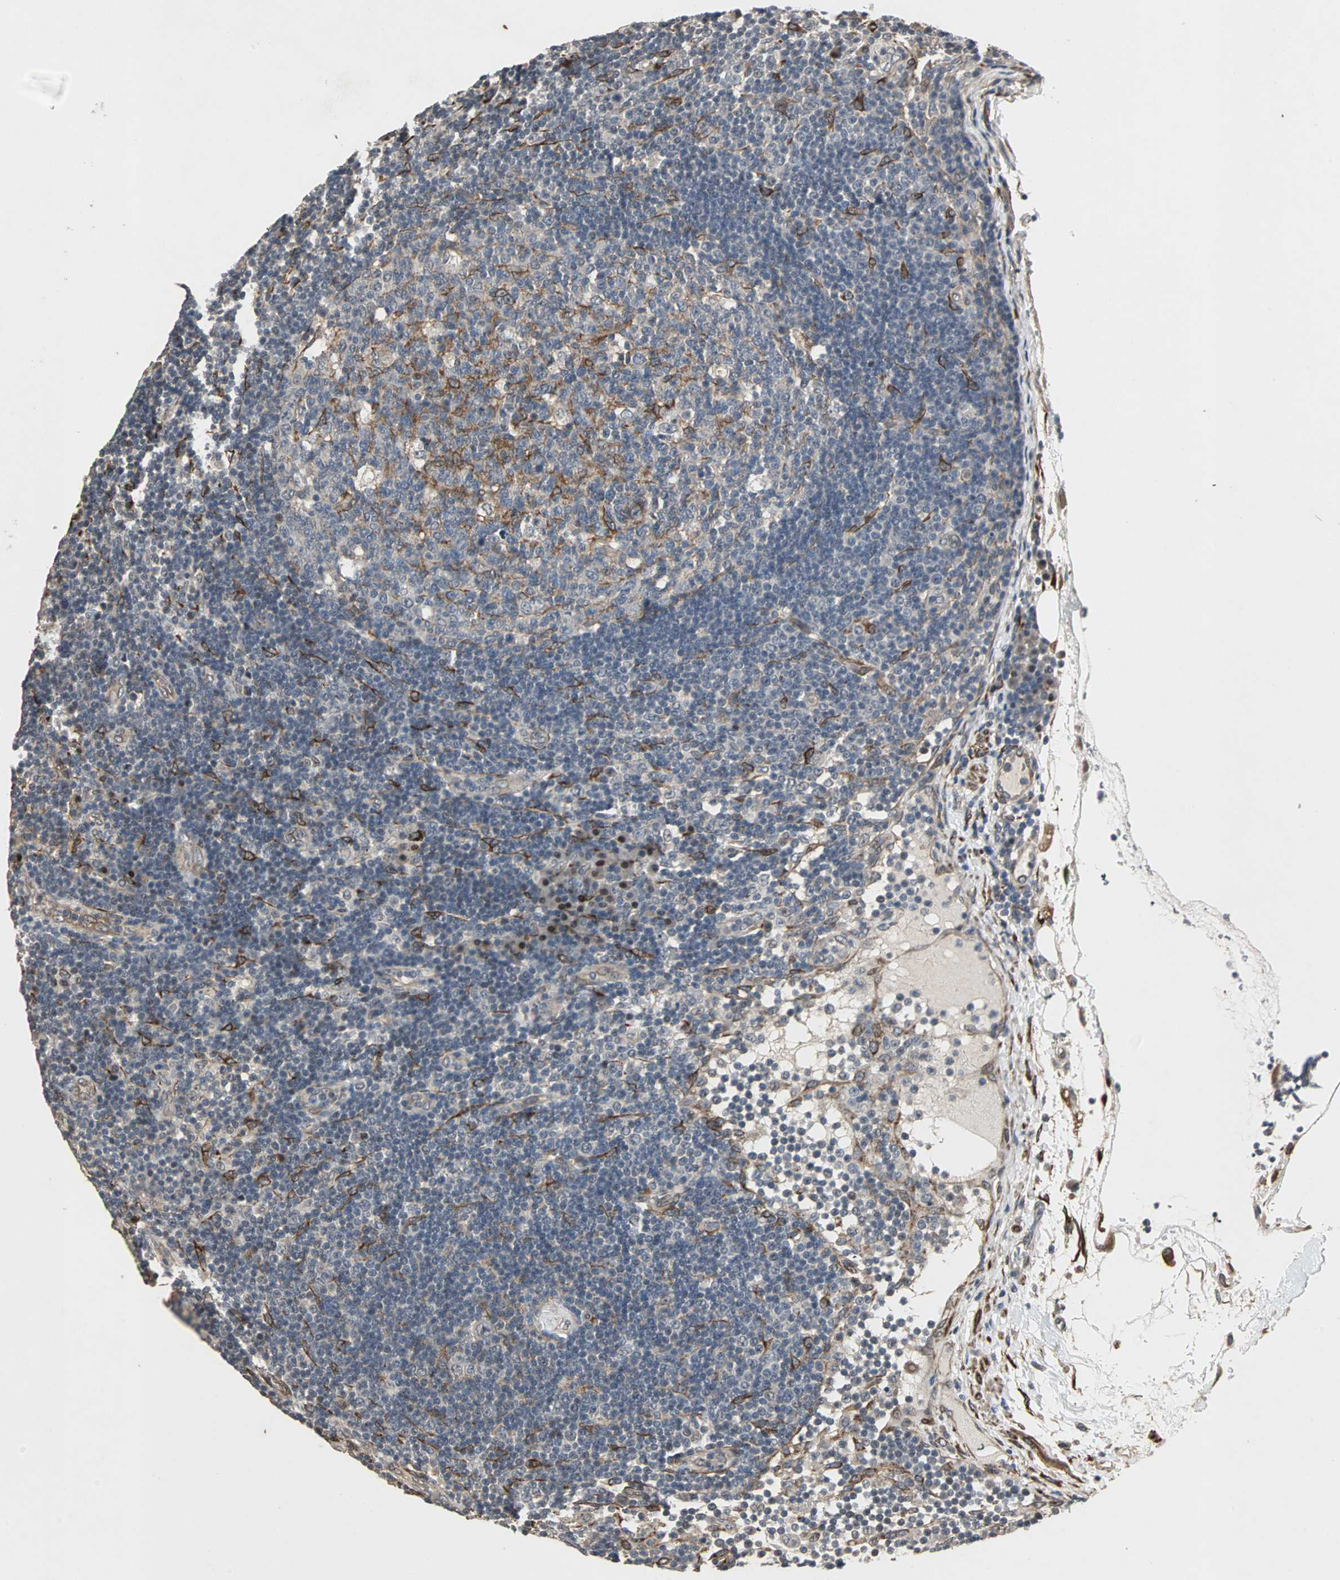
{"staining": {"intensity": "moderate", "quantity": "<25%", "location": "cytoplasmic/membranous"}, "tissue": "lymph node", "cell_type": "Germinal center cells", "image_type": "normal", "snomed": [{"axis": "morphology", "description": "Normal tissue, NOS"}, {"axis": "morphology", "description": "Squamous cell carcinoma, metastatic, NOS"}, {"axis": "topography", "description": "Lymph node"}], "caption": "The histopathology image shows staining of unremarkable lymph node, revealing moderate cytoplasmic/membranous protein positivity (brown color) within germinal center cells. (DAB IHC, brown staining for protein, blue staining for nuclei).", "gene": "TRPV4", "patient": {"sex": "female", "age": 53}}